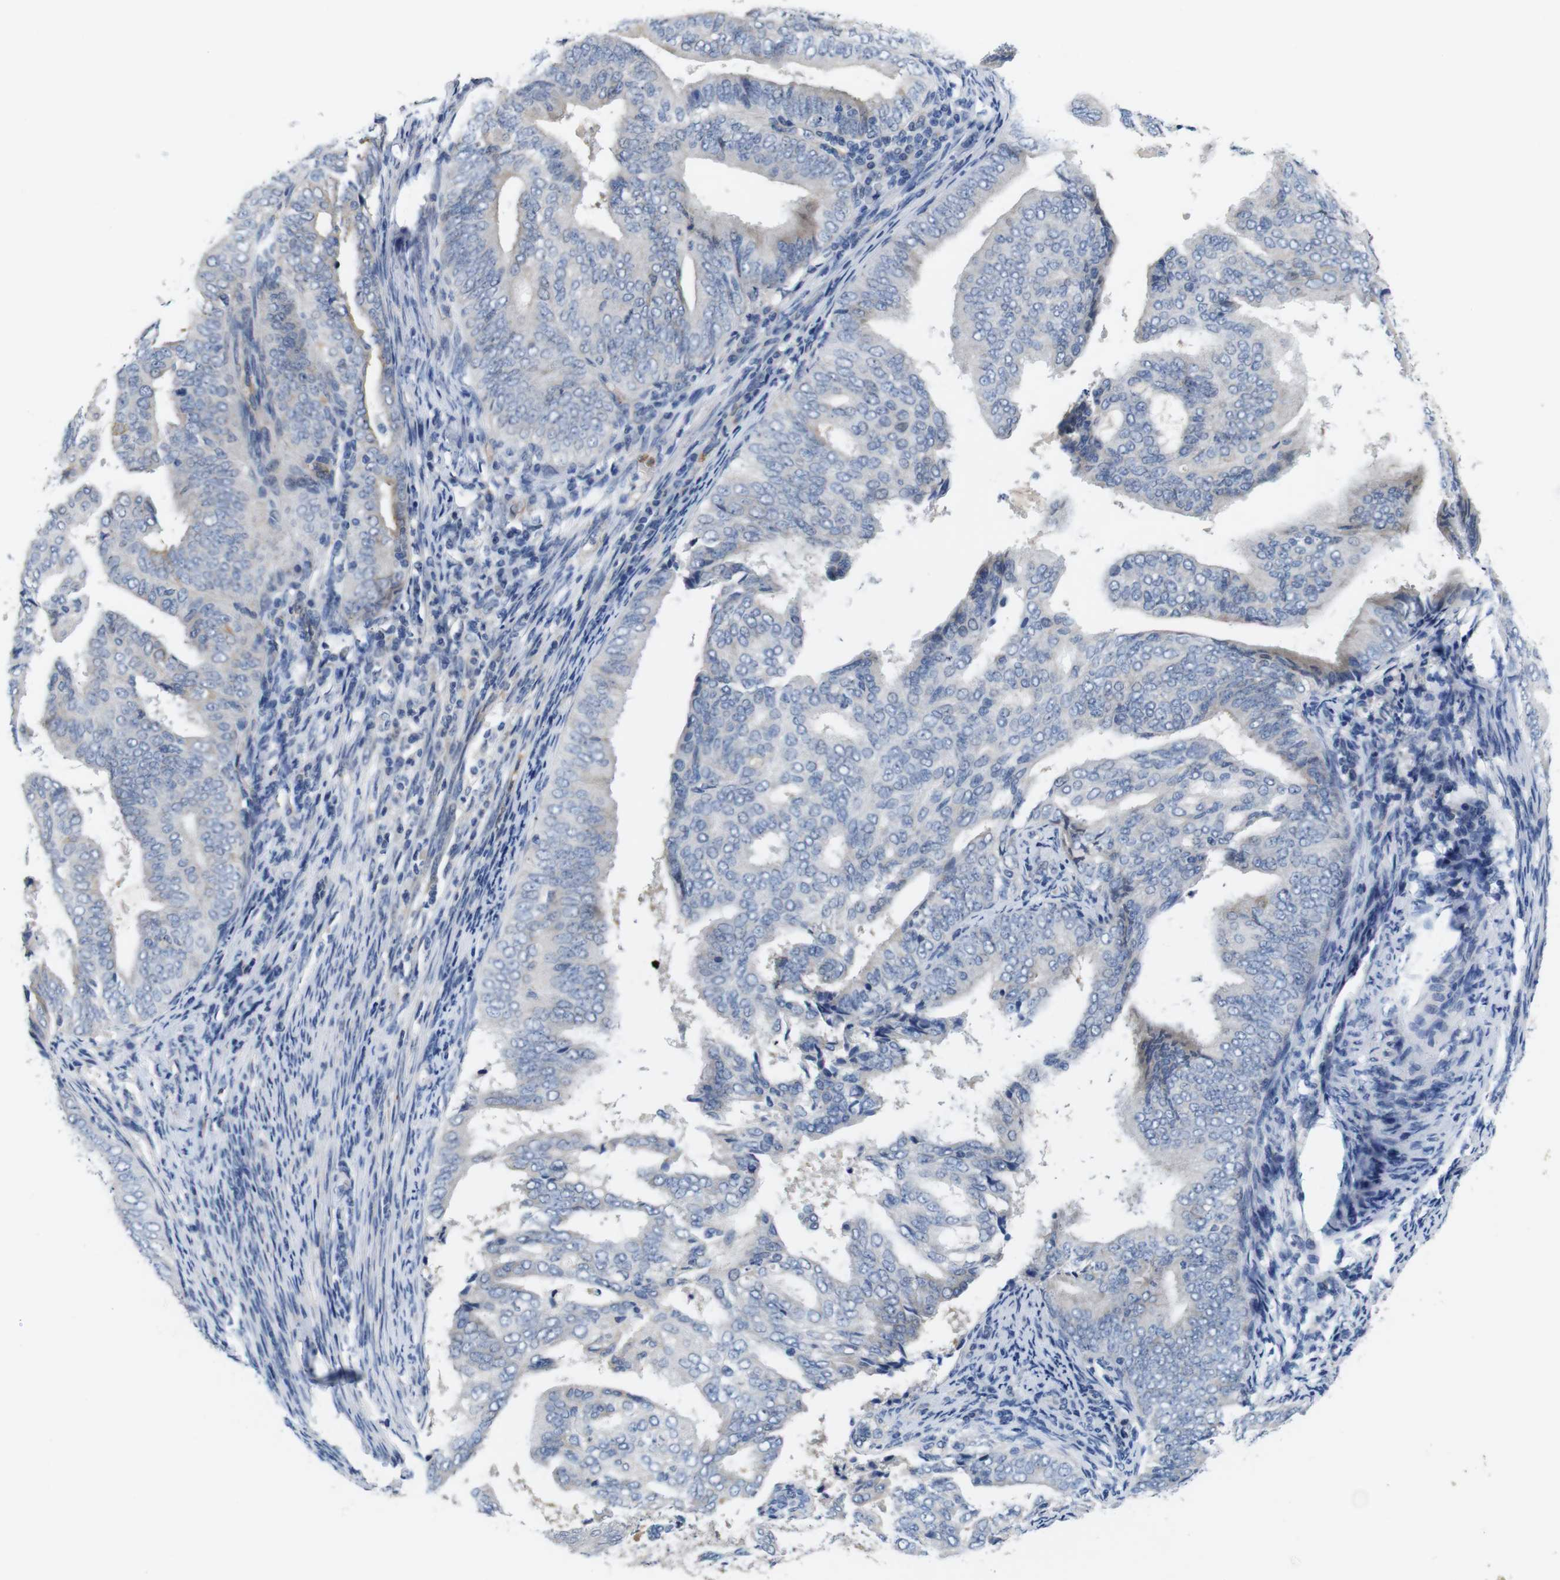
{"staining": {"intensity": "negative", "quantity": "none", "location": "none"}, "tissue": "endometrial cancer", "cell_type": "Tumor cells", "image_type": "cancer", "snomed": [{"axis": "morphology", "description": "Adenocarcinoma, NOS"}, {"axis": "topography", "description": "Endometrium"}], "caption": "The micrograph exhibits no staining of tumor cells in adenocarcinoma (endometrial). (Brightfield microscopy of DAB (3,3'-diaminobenzidine) immunohistochemistry (IHC) at high magnification).", "gene": "C1RL", "patient": {"sex": "female", "age": 58}}